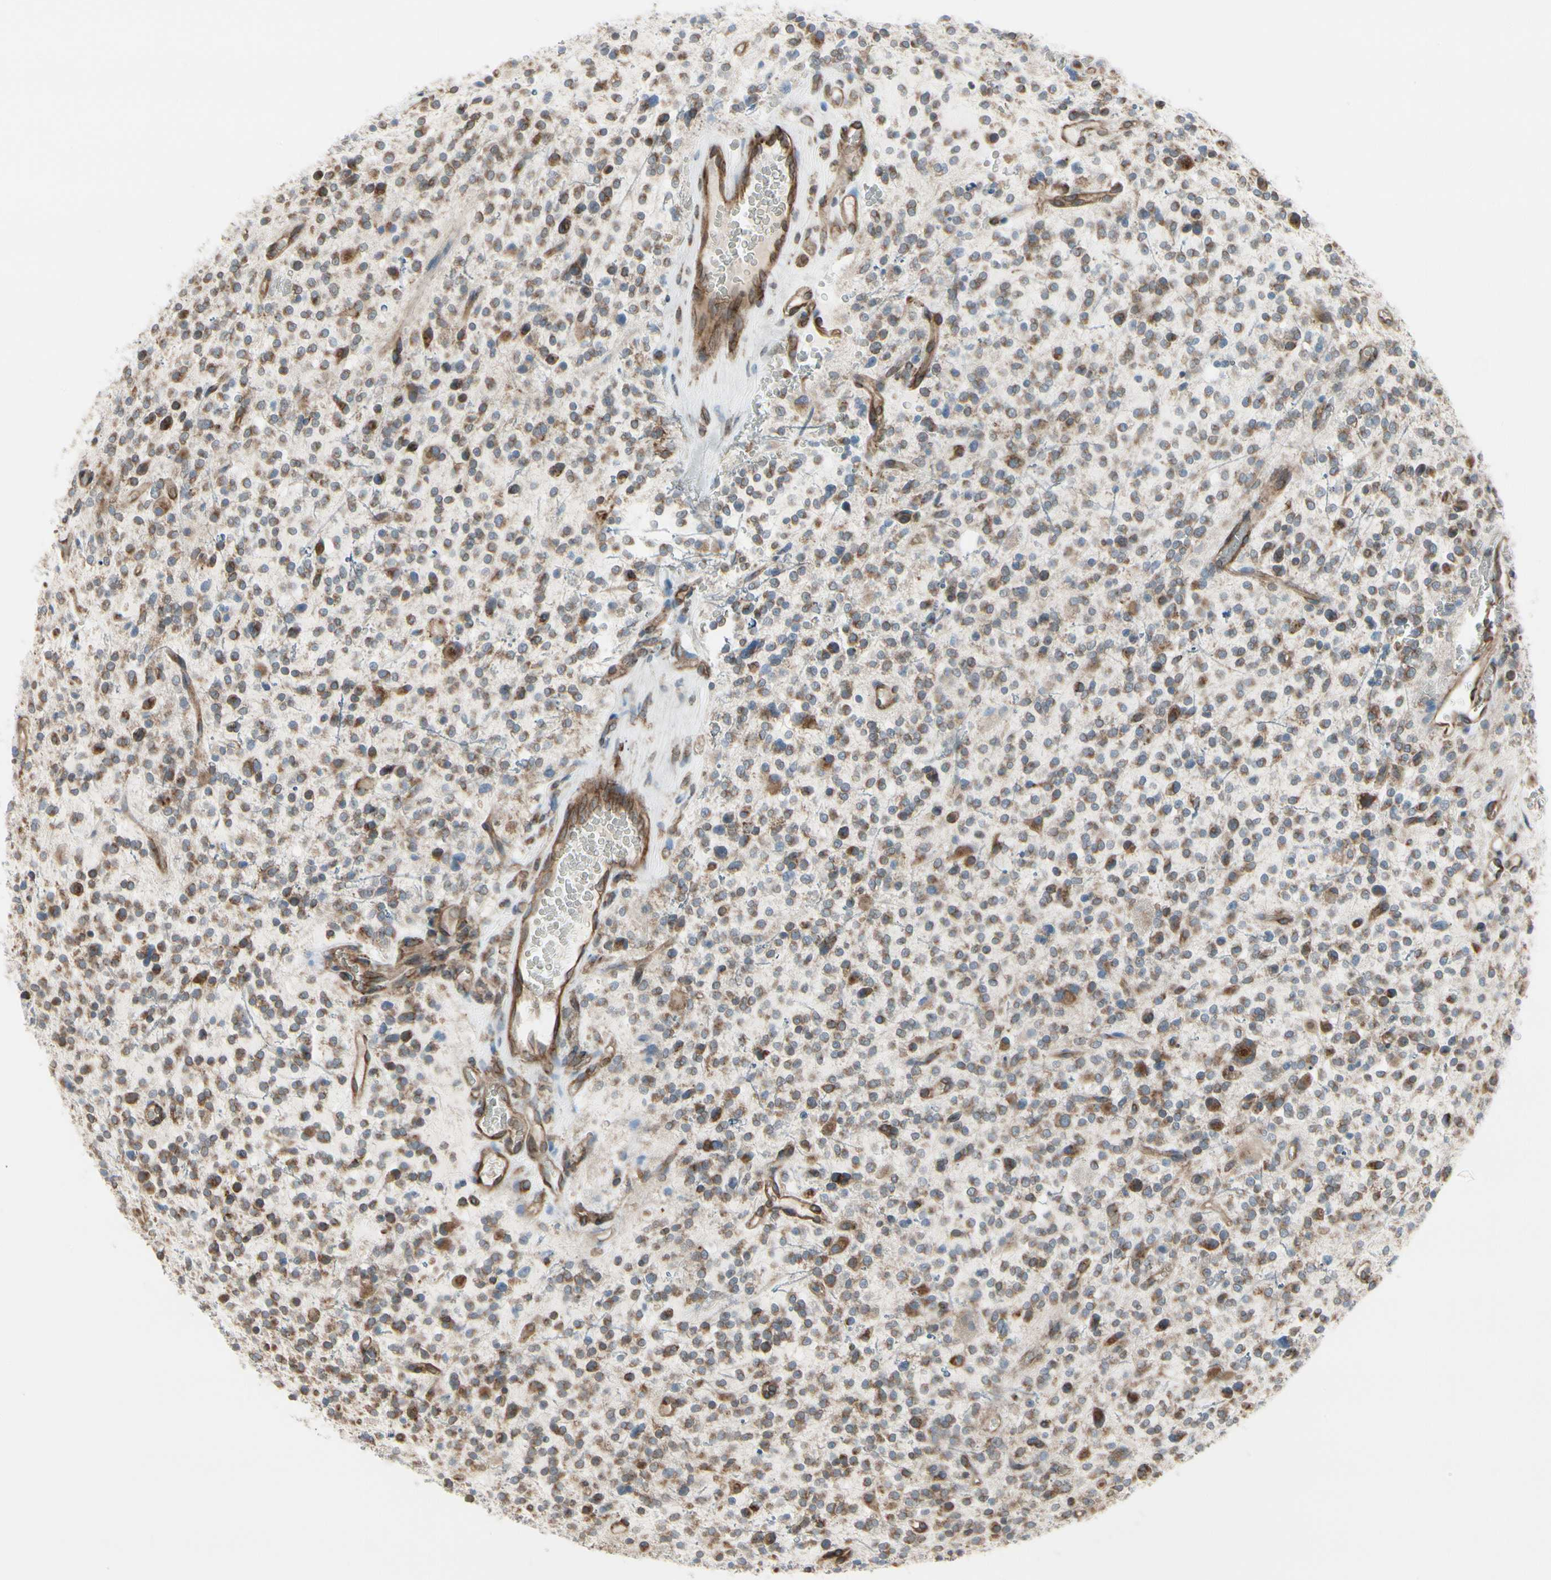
{"staining": {"intensity": "moderate", "quantity": ">75%", "location": "cytoplasmic/membranous"}, "tissue": "glioma", "cell_type": "Tumor cells", "image_type": "cancer", "snomed": [{"axis": "morphology", "description": "Glioma, malignant, High grade"}, {"axis": "topography", "description": "Brain"}], "caption": "The micrograph exhibits staining of malignant glioma (high-grade), revealing moderate cytoplasmic/membranous protein staining (brown color) within tumor cells.", "gene": "FNDC3A", "patient": {"sex": "male", "age": 48}}